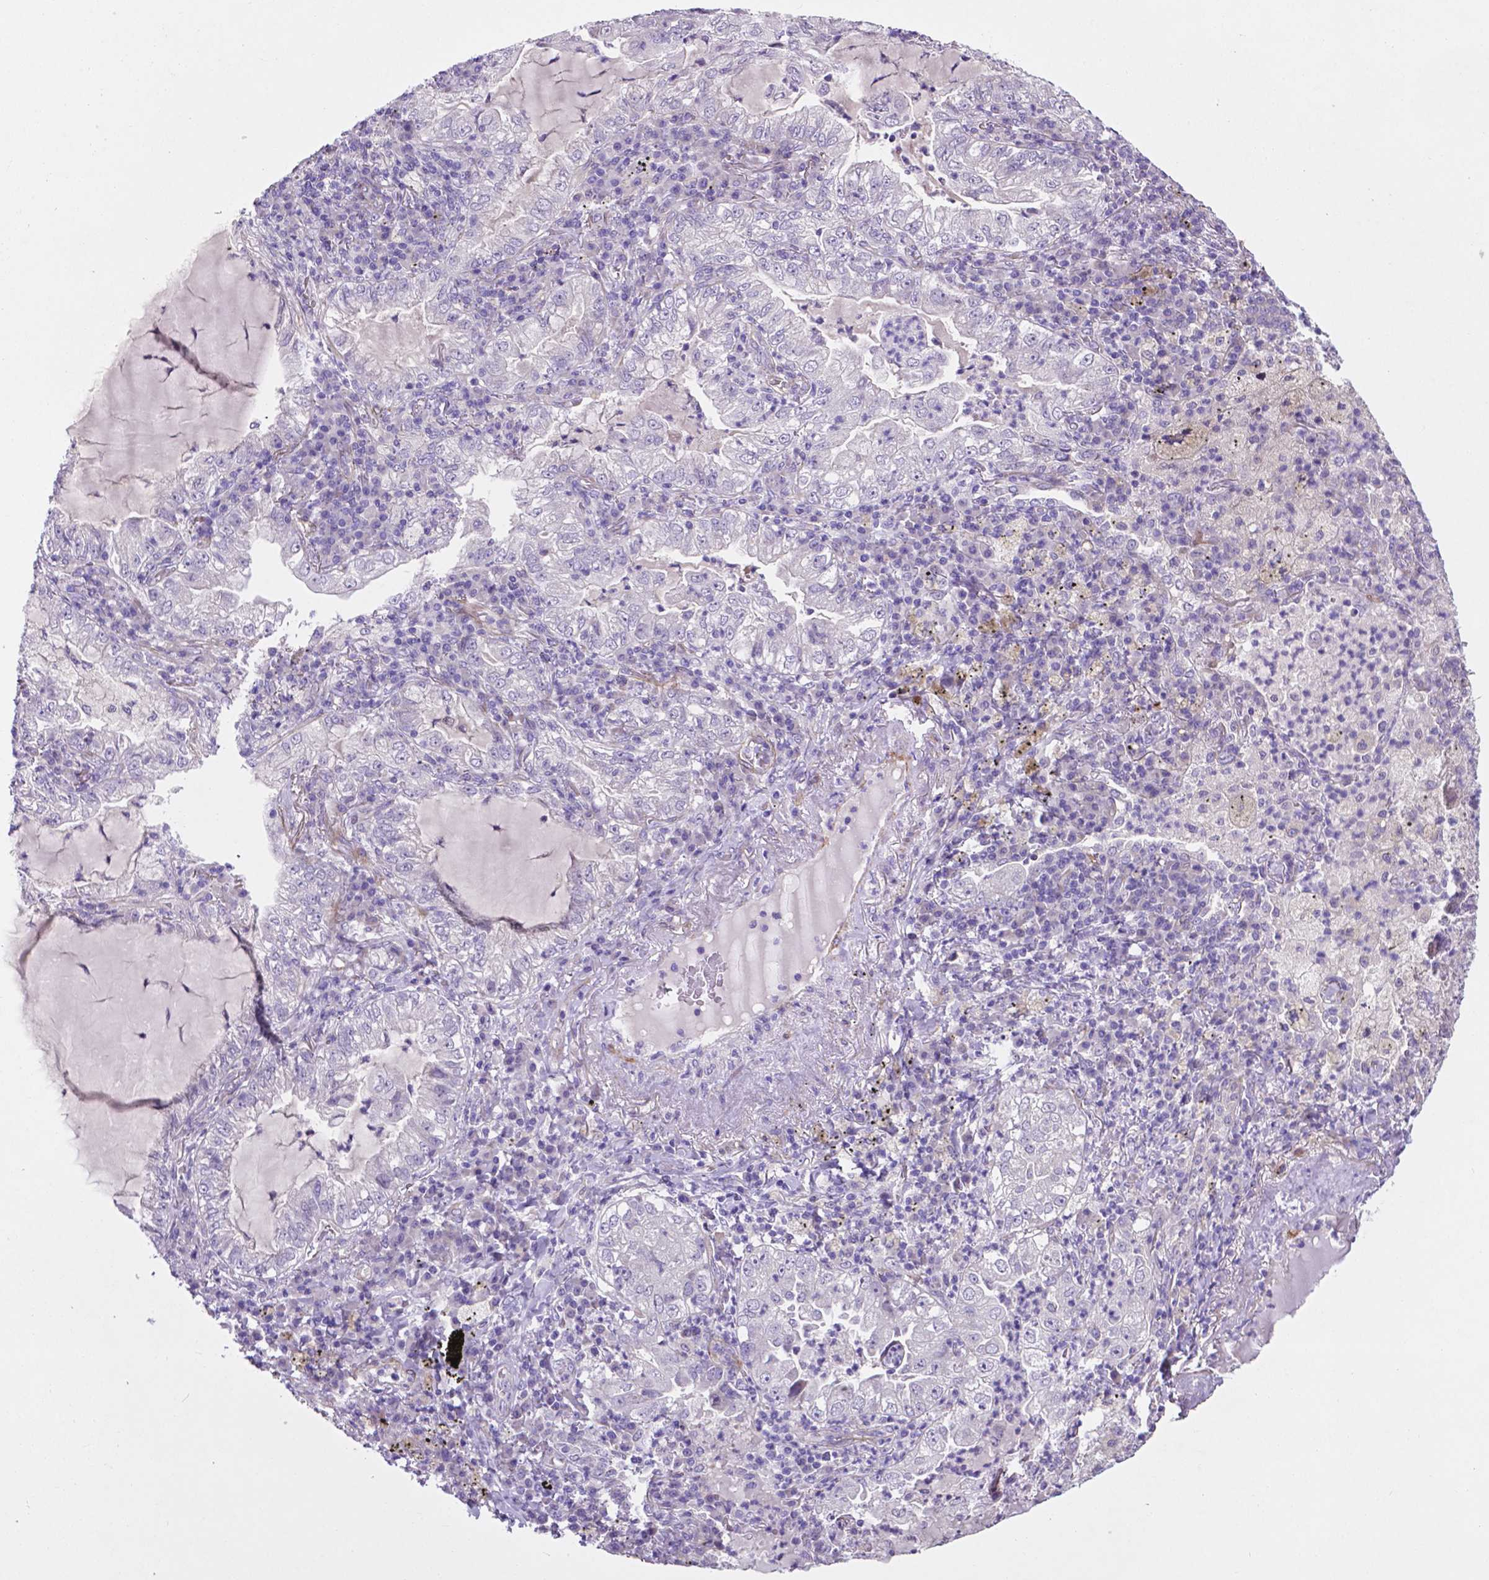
{"staining": {"intensity": "negative", "quantity": "none", "location": "none"}, "tissue": "lung cancer", "cell_type": "Tumor cells", "image_type": "cancer", "snomed": [{"axis": "morphology", "description": "Adenocarcinoma, NOS"}, {"axis": "topography", "description": "Lung"}], "caption": "DAB (3,3'-diaminobenzidine) immunohistochemical staining of lung adenocarcinoma exhibits no significant expression in tumor cells.", "gene": "PFKFB4", "patient": {"sex": "female", "age": 73}}